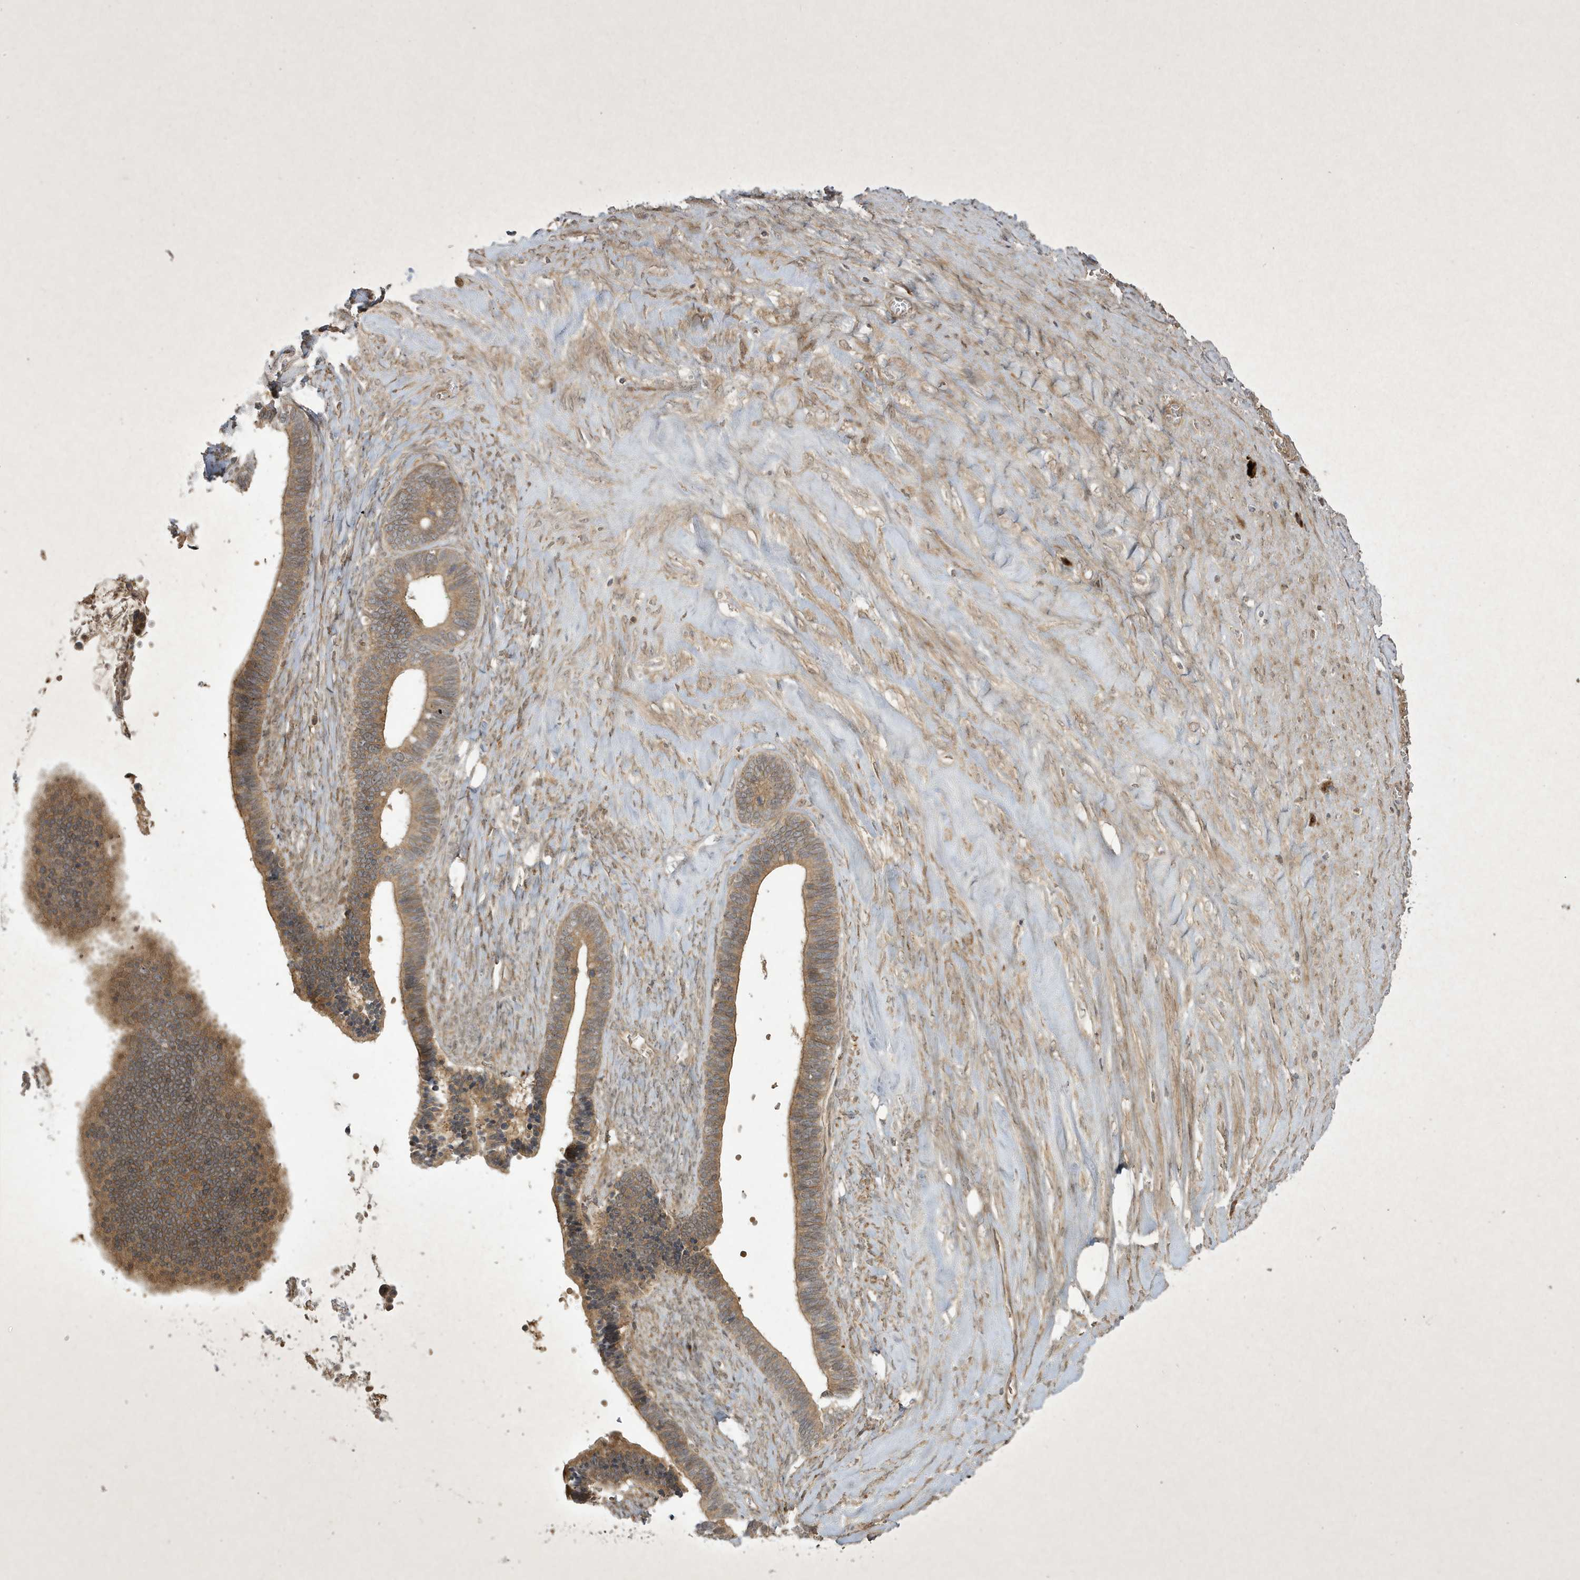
{"staining": {"intensity": "moderate", "quantity": ">75%", "location": "cytoplasmic/membranous"}, "tissue": "ovarian cancer", "cell_type": "Tumor cells", "image_type": "cancer", "snomed": [{"axis": "morphology", "description": "Cystadenocarcinoma, serous, NOS"}, {"axis": "topography", "description": "Ovary"}], "caption": "High-power microscopy captured an IHC photomicrograph of ovarian cancer, revealing moderate cytoplasmic/membranous positivity in approximately >75% of tumor cells. (brown staining indicates protein expression, while blue staining denotes nuclei).", "gene": "FAM83C", "patient": {"sex": "female", "age": 56}}